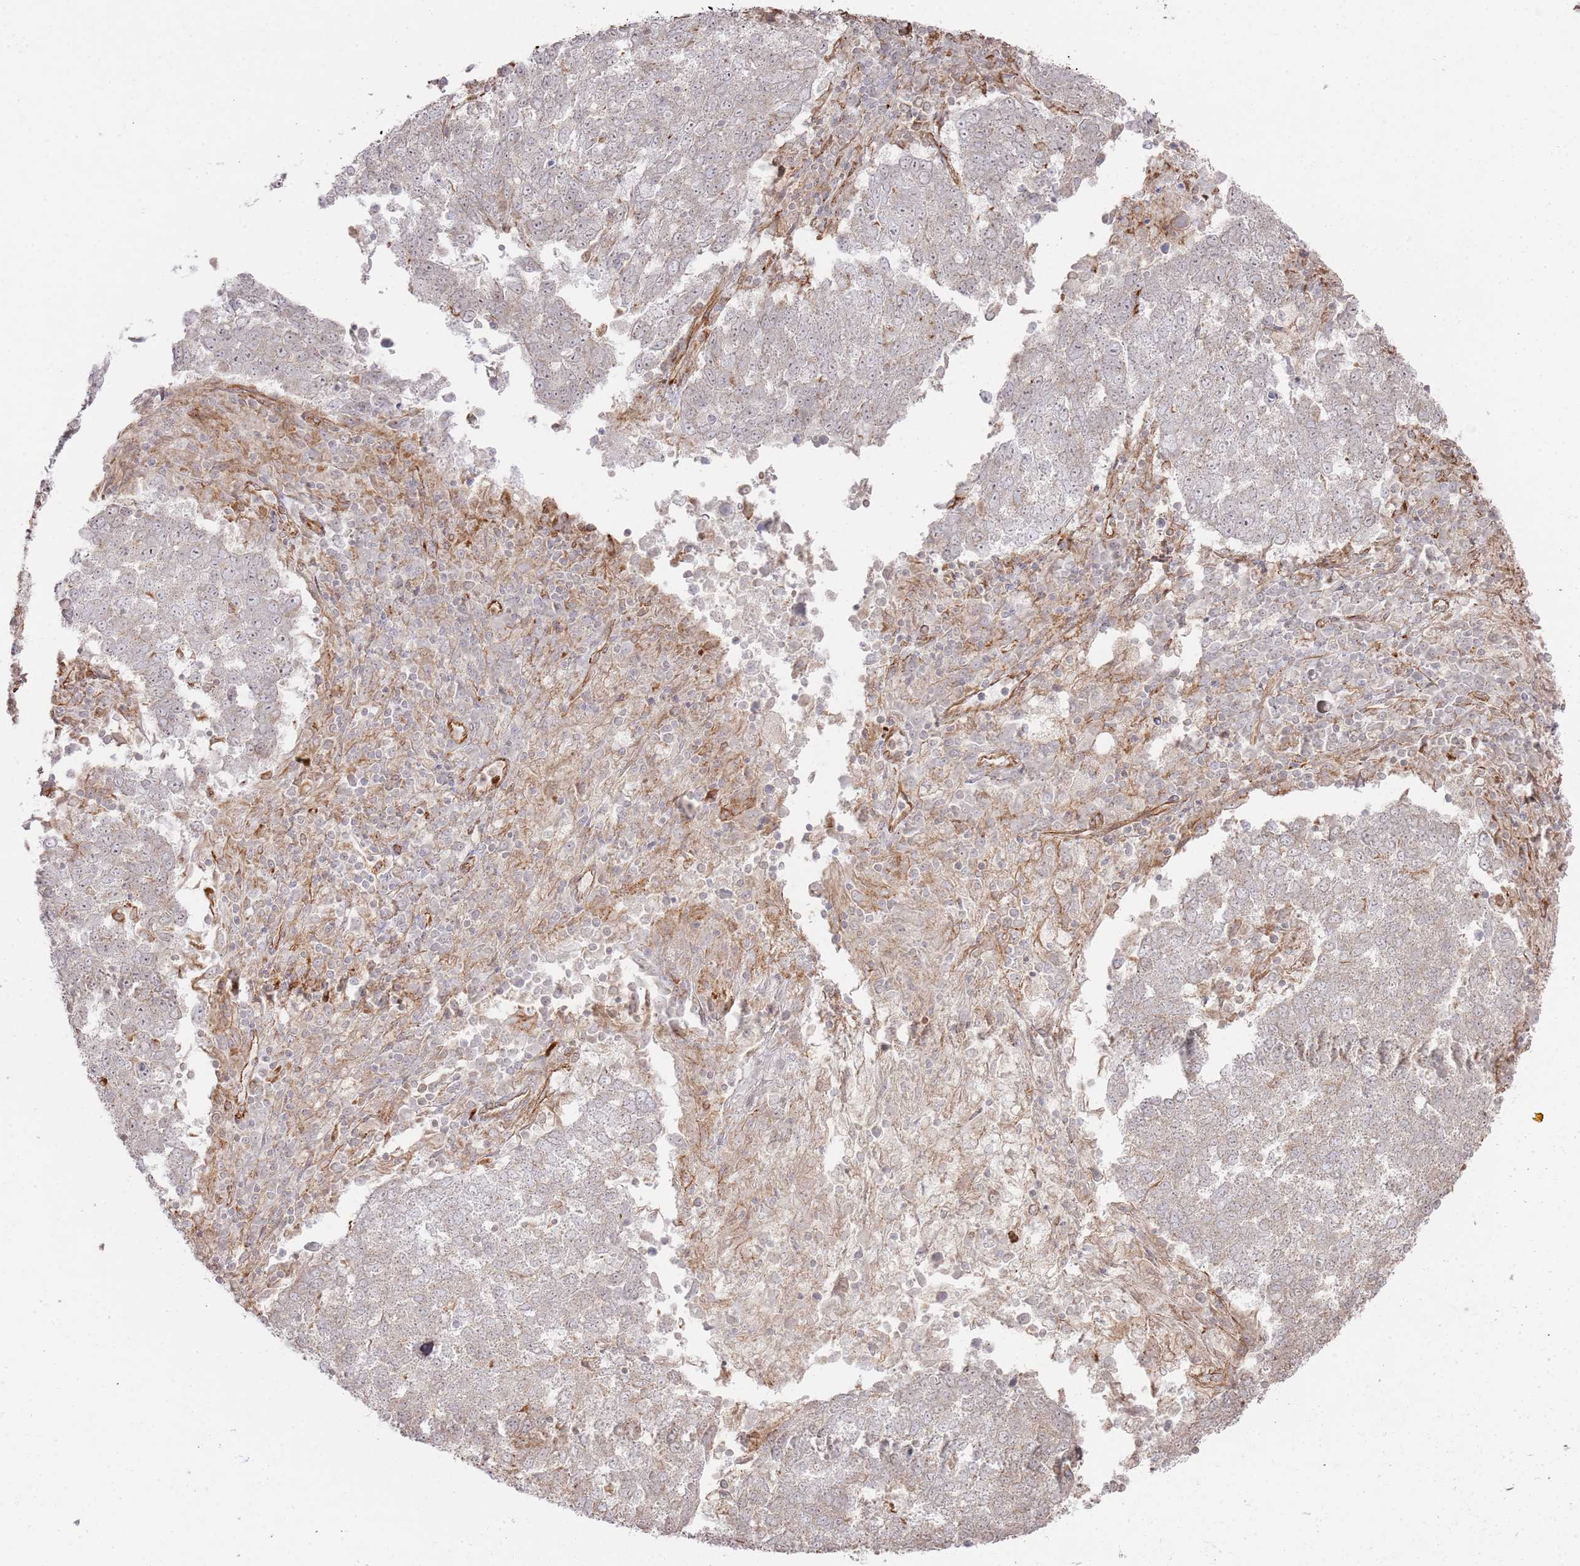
{"staining": {"intensity": "negative", "quantity": "none", "location": "none"}, "tissue": "lung cancer", "cell_type": "Tumor cells", "image_type": "cancer", "snomed": [{"axis": "morphology", "description": "Squamous cell carcinoma, NOS"}, {"axis": "topography", "description": "Lung"}], "caption": "DAB (3,3'-diaminobenzidine) immunohistochemical staining of lung cancer displays no significant expression in tumor cells. (Brightfield microscopy of DAB (3,3'-diaminobenzidine) immunohistochemistry (IHC) at high magnification).", "gene": "PHF21A", "patient": {"sex": "male", "age": 73}}